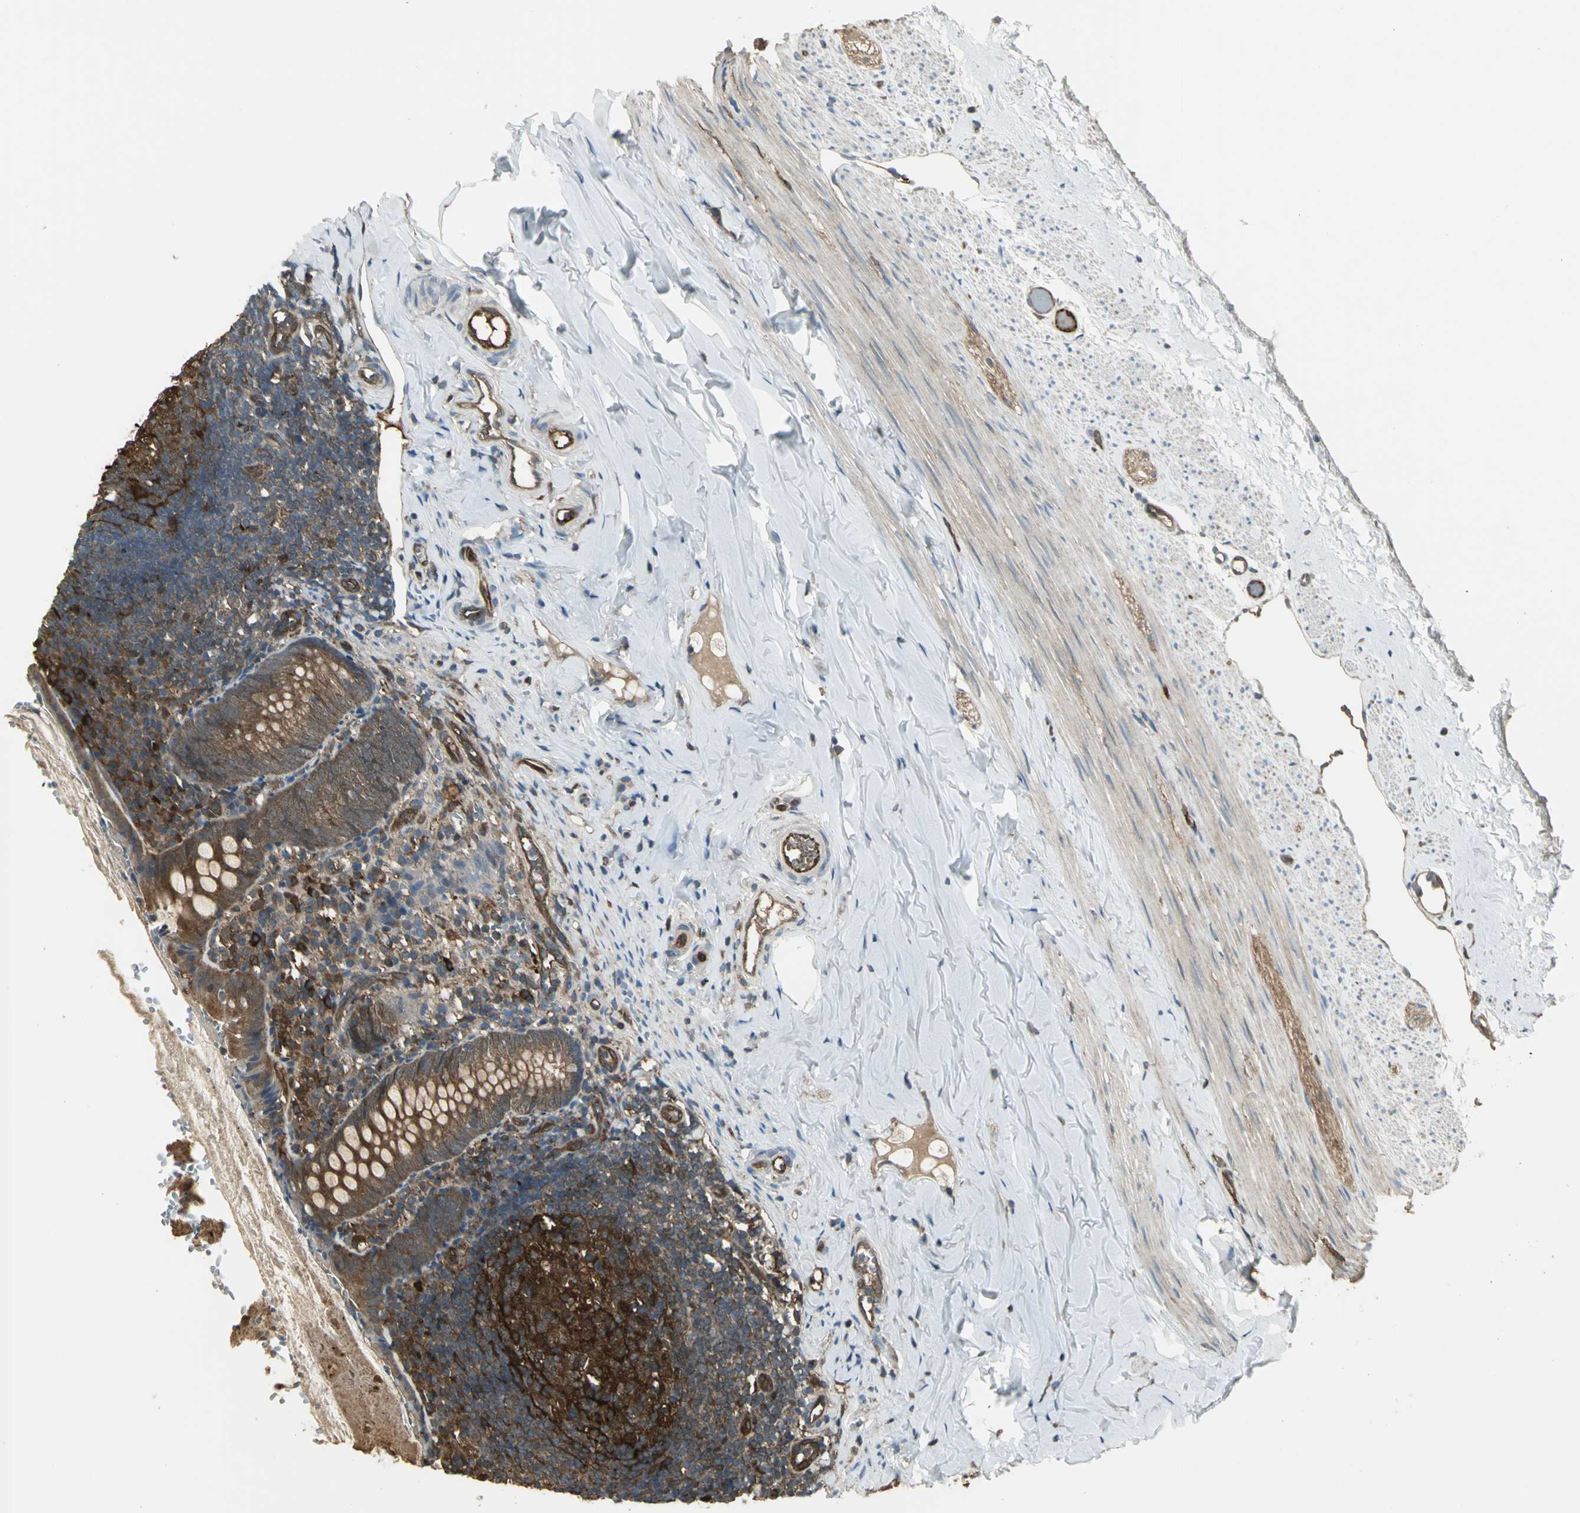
{"staining": {"intensity": "moderate", "quantity": ">75%", "location": "cytoplasmic/membranous"}, "tissue": "appendix", "cell_type": "Glandular cells", "image_type": "normal", "snomed": [{"axis": "morphology", "description": "Normal tissue, NOS"}, {"axis": "topography", "description": "Appendix"}], "caption": "High-magnification brightfield microscopy of unremarkable appendix stained with DAB (3,3'-diaminobenzidine) (brown) and counterstained with hematoxylin (blue). glandular cells exhibit moderate cytoplasmic/membranous expression is identified in approximately>75% of cells.", "gene": "PRXL2B", "patient": {"sex": "female", "age": 10}}